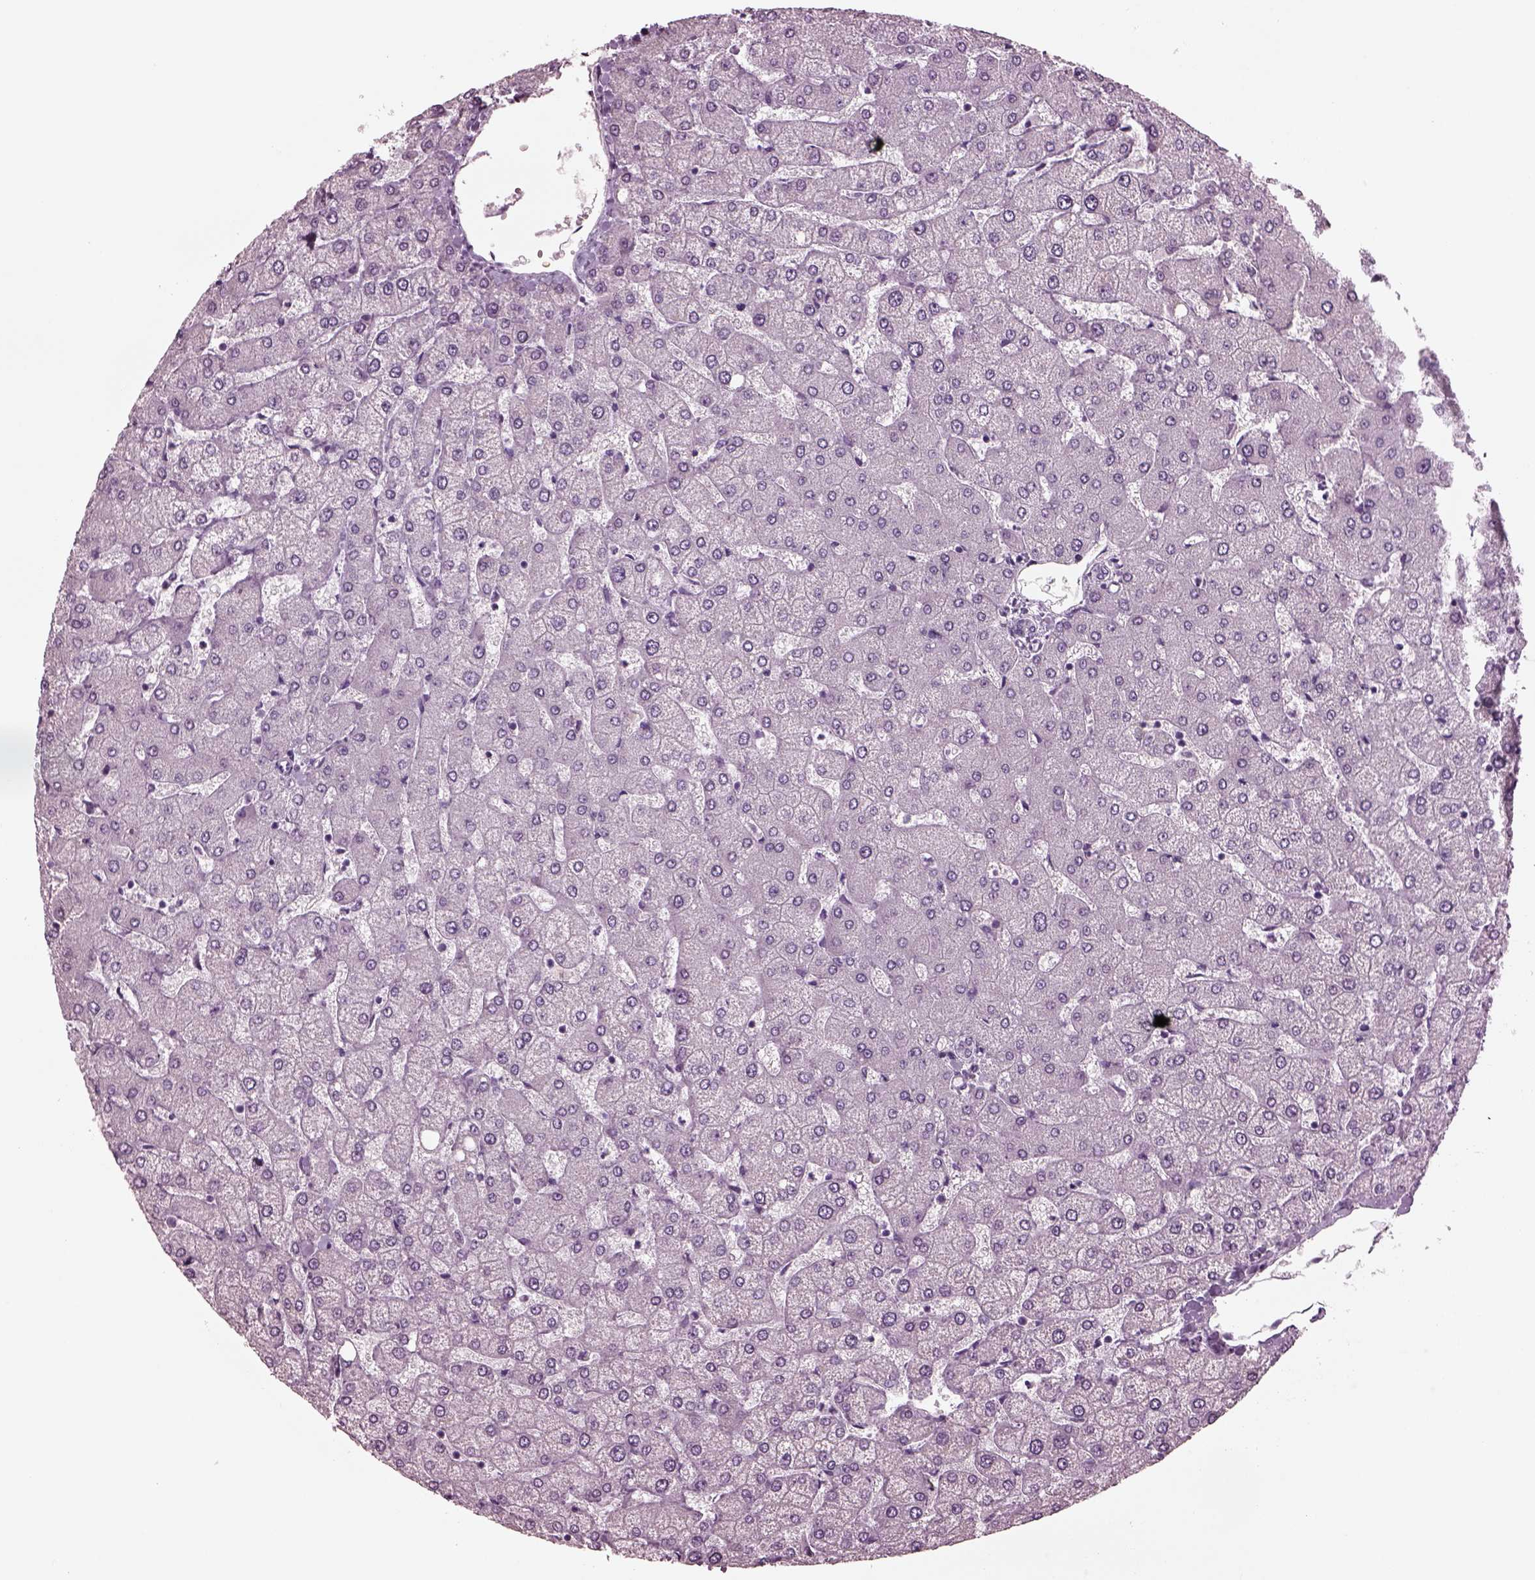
{"staining": {"intensity": "negative", "quantity": "none", "location": "none"}, "tissue": "liver", "cell_type": "Cholangiocytes", "image_type": "normal", "snomed": [{"axis": "morphology", "description": "Normal tissue, NOS"}, {"axis": "topography", "description": "Liver"}], "caption": "Immunohistochemical staining of normal human liver displays no significant staining in cholangiocytes. Nuclei are stained in blue.", "gene": "TPPP2", "patient": {"sex": "female", "age": 54}}